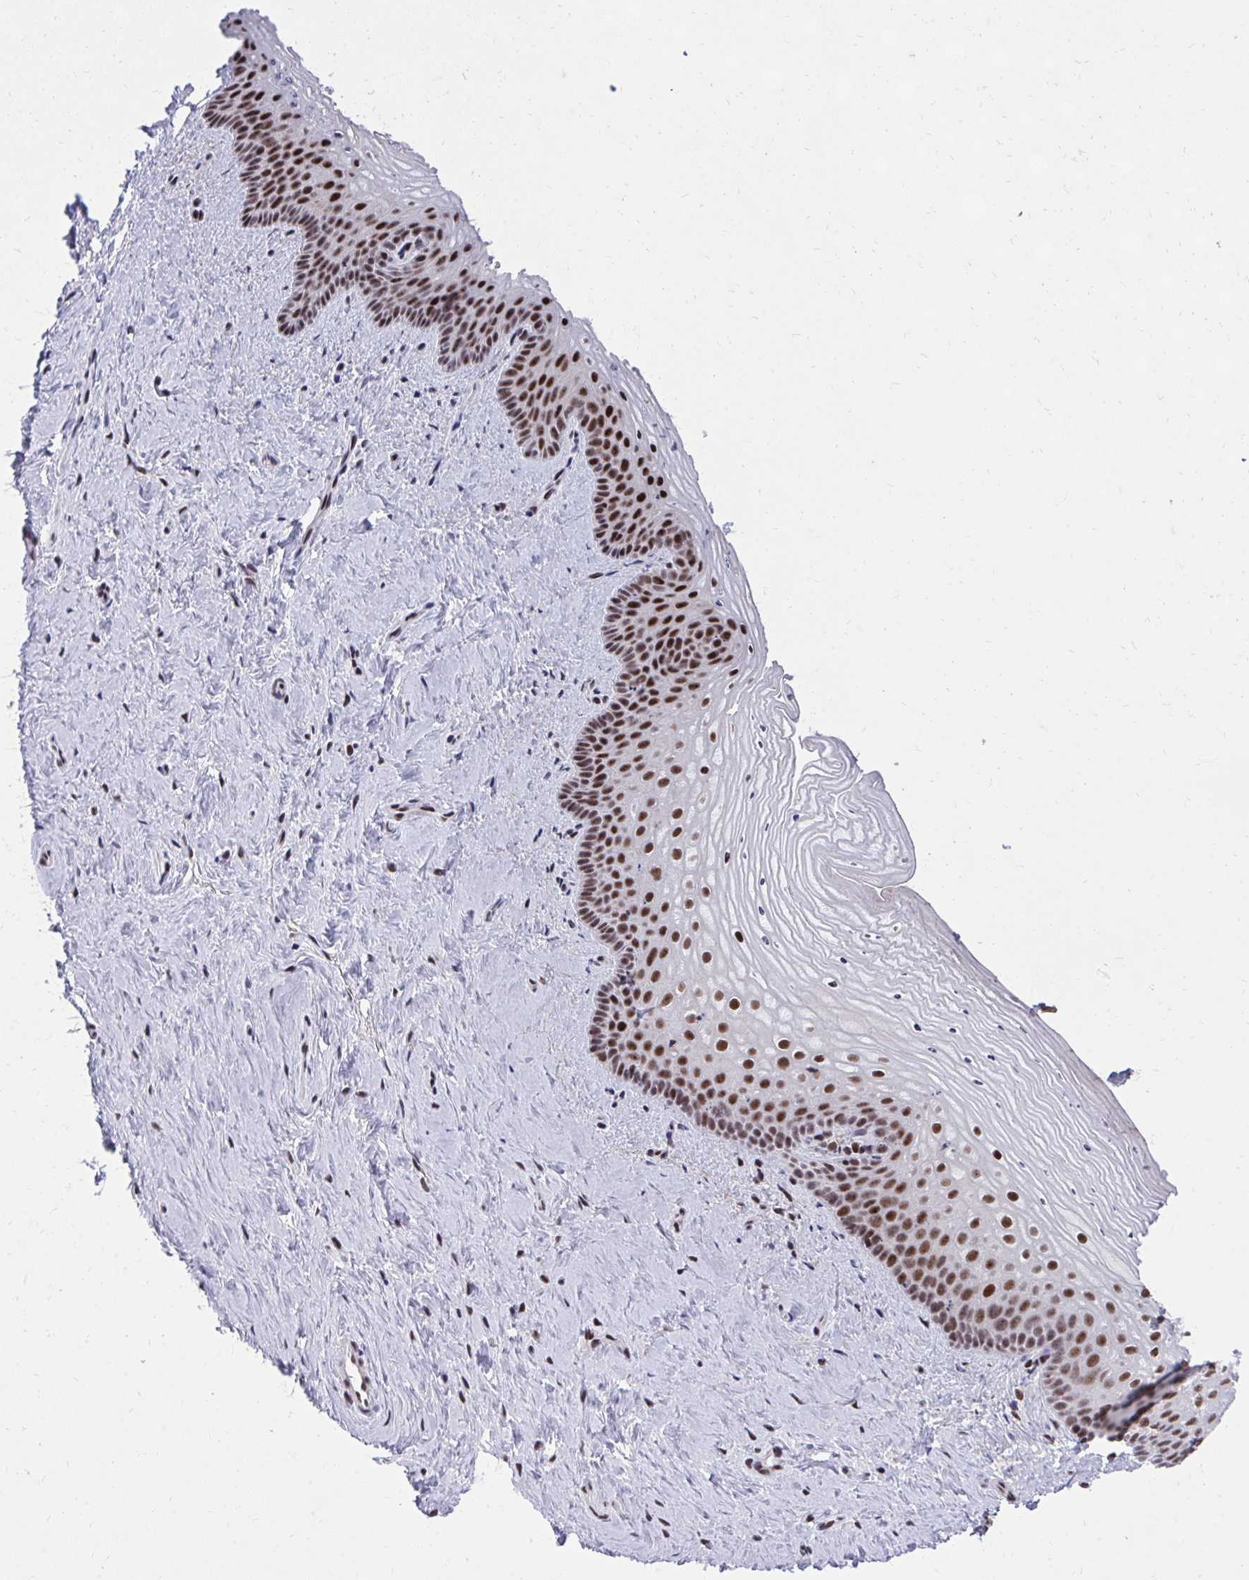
{"staining": {"intensity": "strong", "quantity": ">75%", "location": "nuclear"}, "tissue": "vagina", "cell_type": "Squamous epithelial cells", "image_type": "normal", "snomed": [{"axis": "morphology", "description": "Normal tissue, NOS"}, {"axis": "topography", "description": "Vagina"}], "caption": "This is an image of IHC staining of normal vagina, which shows strong staining in the nuclear of squamous epithelial cells.", "gene": "SYNE4", "patient": {"sex": "female", "age": 45}}